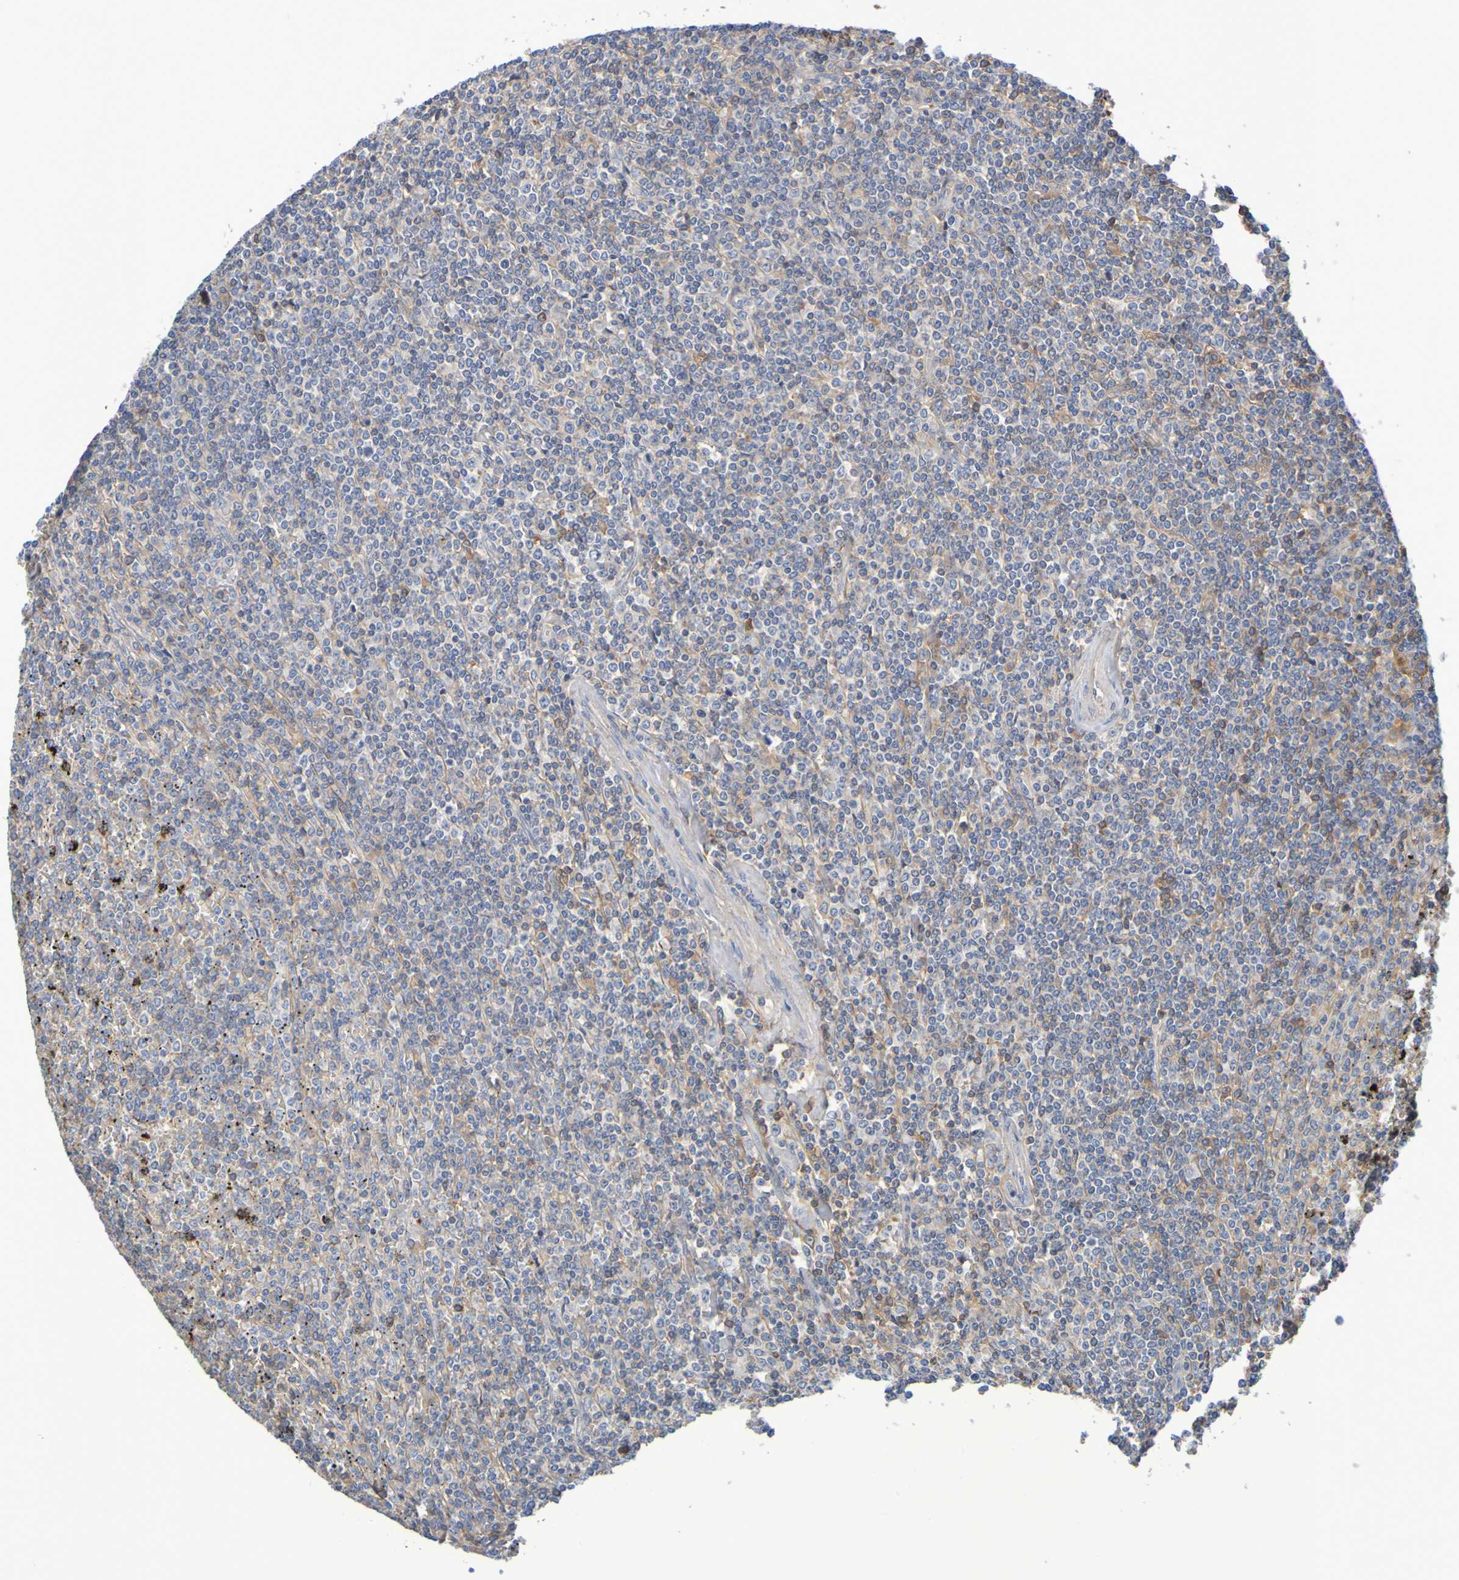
{"staining": {"intensity": "weak", "quantity": "<25%", "location": "cytoplasmic/membranous"}, "tissue": "lymphoma", "cell_type": "Tumor cells", "image_type": "cancer", "snomed": [{"axis": "morphology", "description": "Malignant lymphoma, non-Hodgkin's type, Low grade"}, {"axis": "topography", "description": "Spleen"}], "caption": "IHC histopathology image of lymphoma stained for a protein (brown), which reveals no positivity in tumor cells.", "gene": "GAB3", "patient": {"sex": "female", "age": 19}}